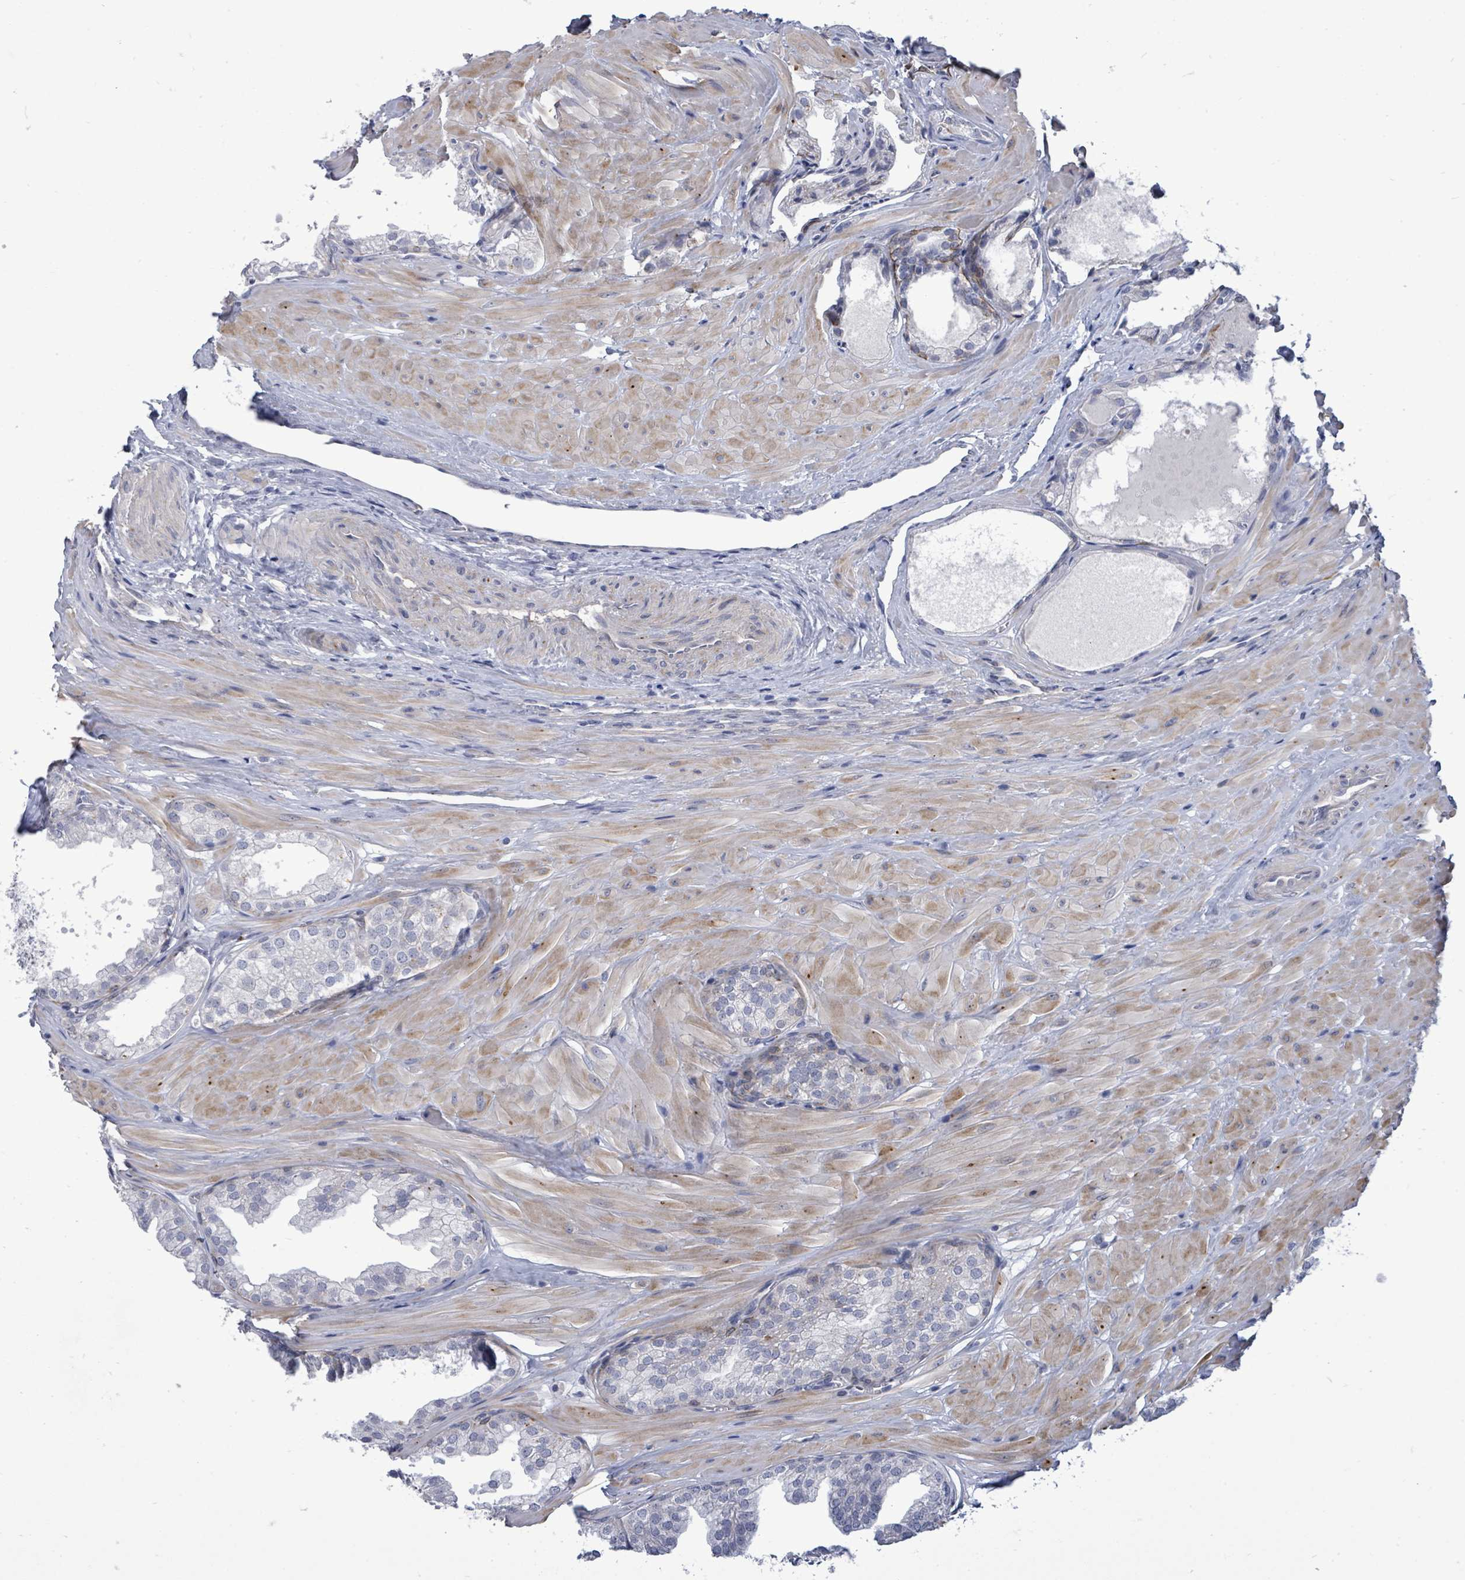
{"staining": {"intensity": "negative", "quantity": "none", "location": "none"}, "tissue": "prostate", "cell_type": "Glandular cells", "image_type": "normal", "snomed": [{"axis": "morphology", "description": "Normal tissue, NOS"}, {"axis": "topography", "description": "Prostate"}, {"axis": "topography", "description": "Peripheral nerve tissue"}], "caption": "Immunohistochemistry photomicrograph of normal human prostate stained for a protein (brown), which demonstrates no staining in glandular cells. (Stains: DAB immunohistochemistry (IHC) with hematoxylin counter stain, Microscopy: brightfield microscopy at high magnification).", "gene": "CT45A10", "patient": {"sex": "male", "age": 55}}